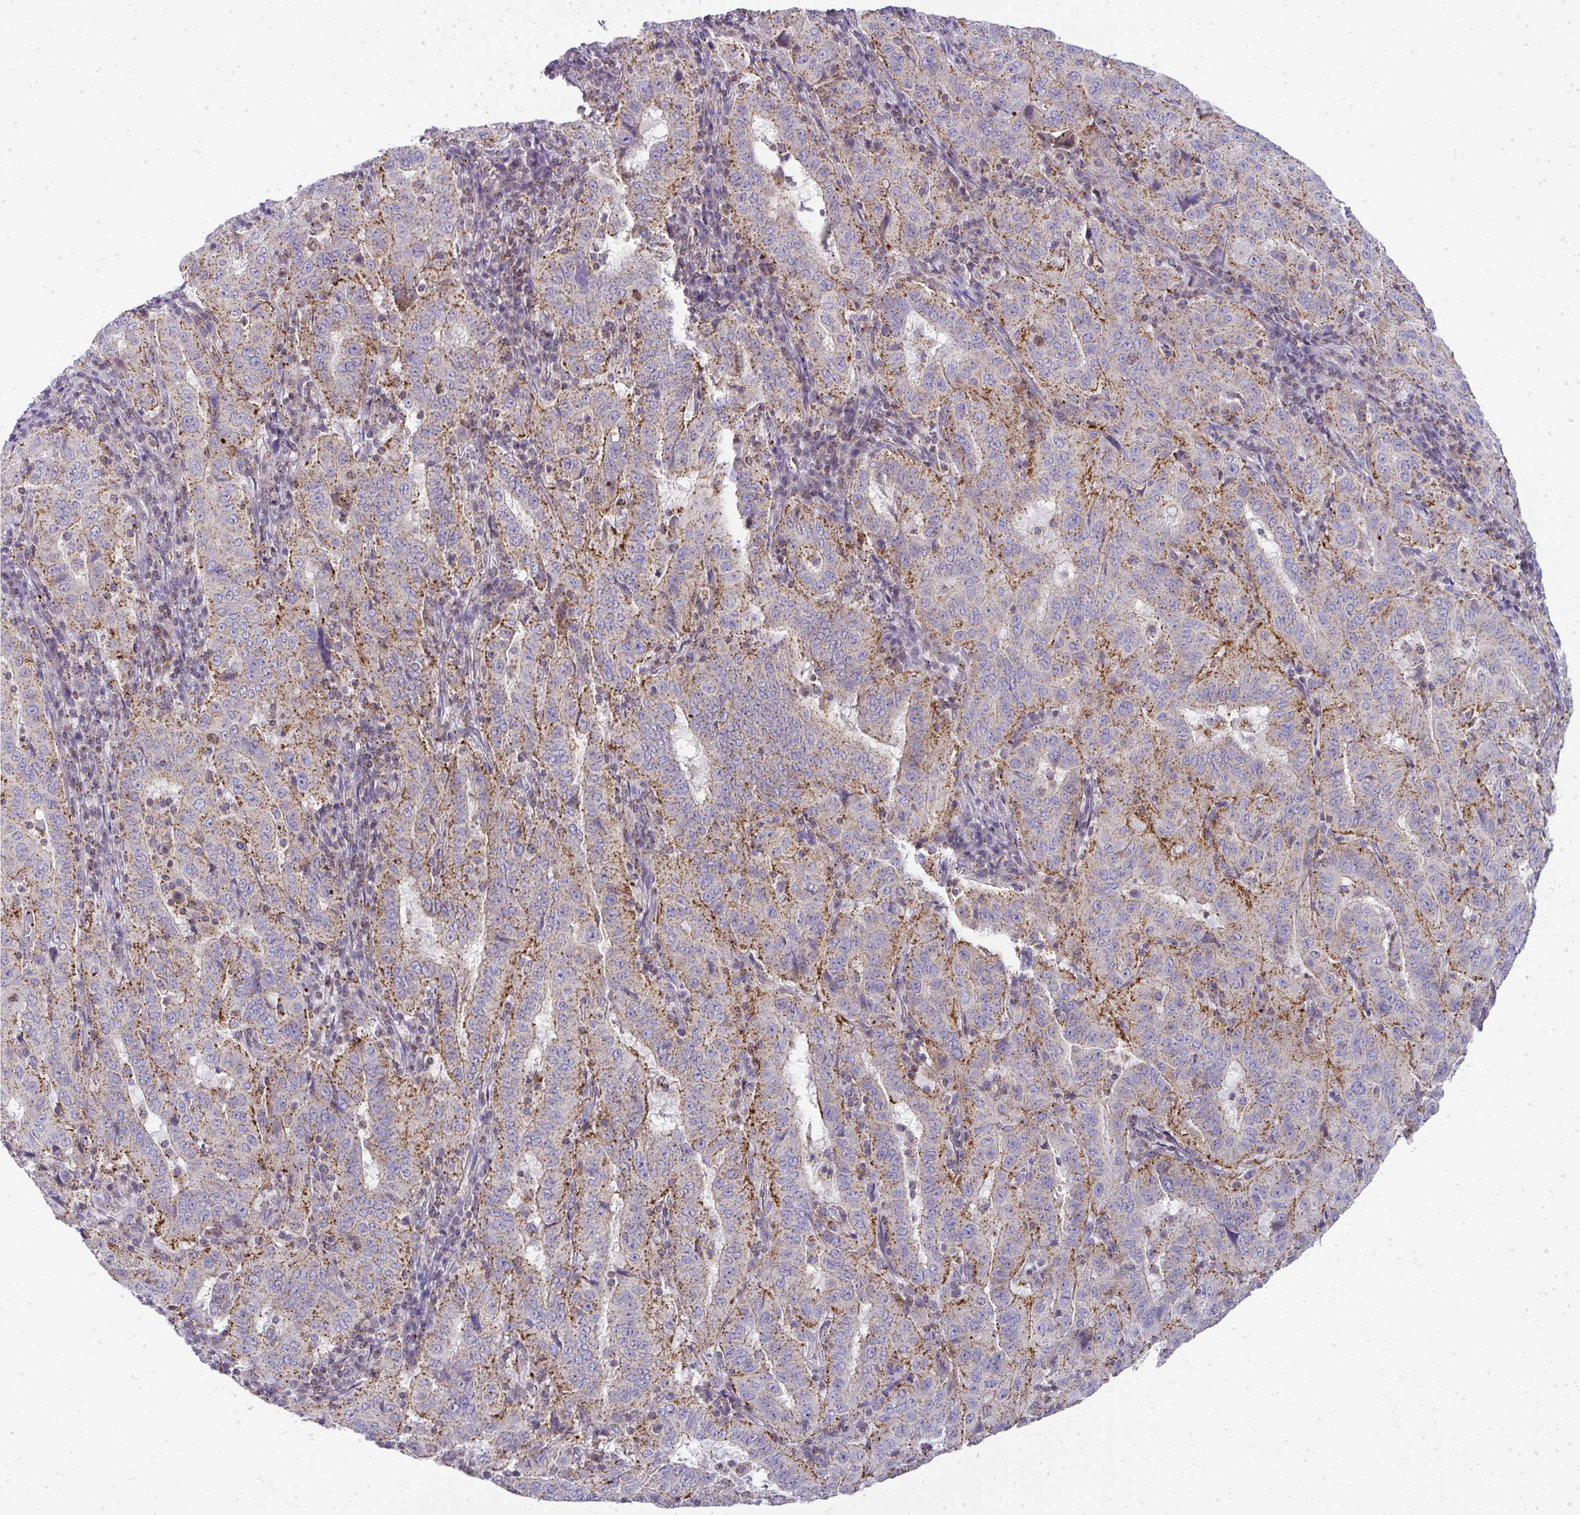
{"staining": {"intensity": "moderate", "quantity": ">75%", "location": "cytoplasmic/membranous"}, "tissue": "pancreatic cancer", "cell_type": "Tumor cells", "image_type": "cancer", "snomed": [{"axis": "morphology", "description": "Adenocarcinoma, NOS"}, {"axis": "topography", "description": "Pancreas"}], "caption": "An image of pancreatic cancer (adenocarcinoma) stained for a protein demonstrates moderate cytoplasmic/membranous brown staining in tumor cells.", "gene": "VPS4B", "patient": {"sex": "male", "age": 63}}